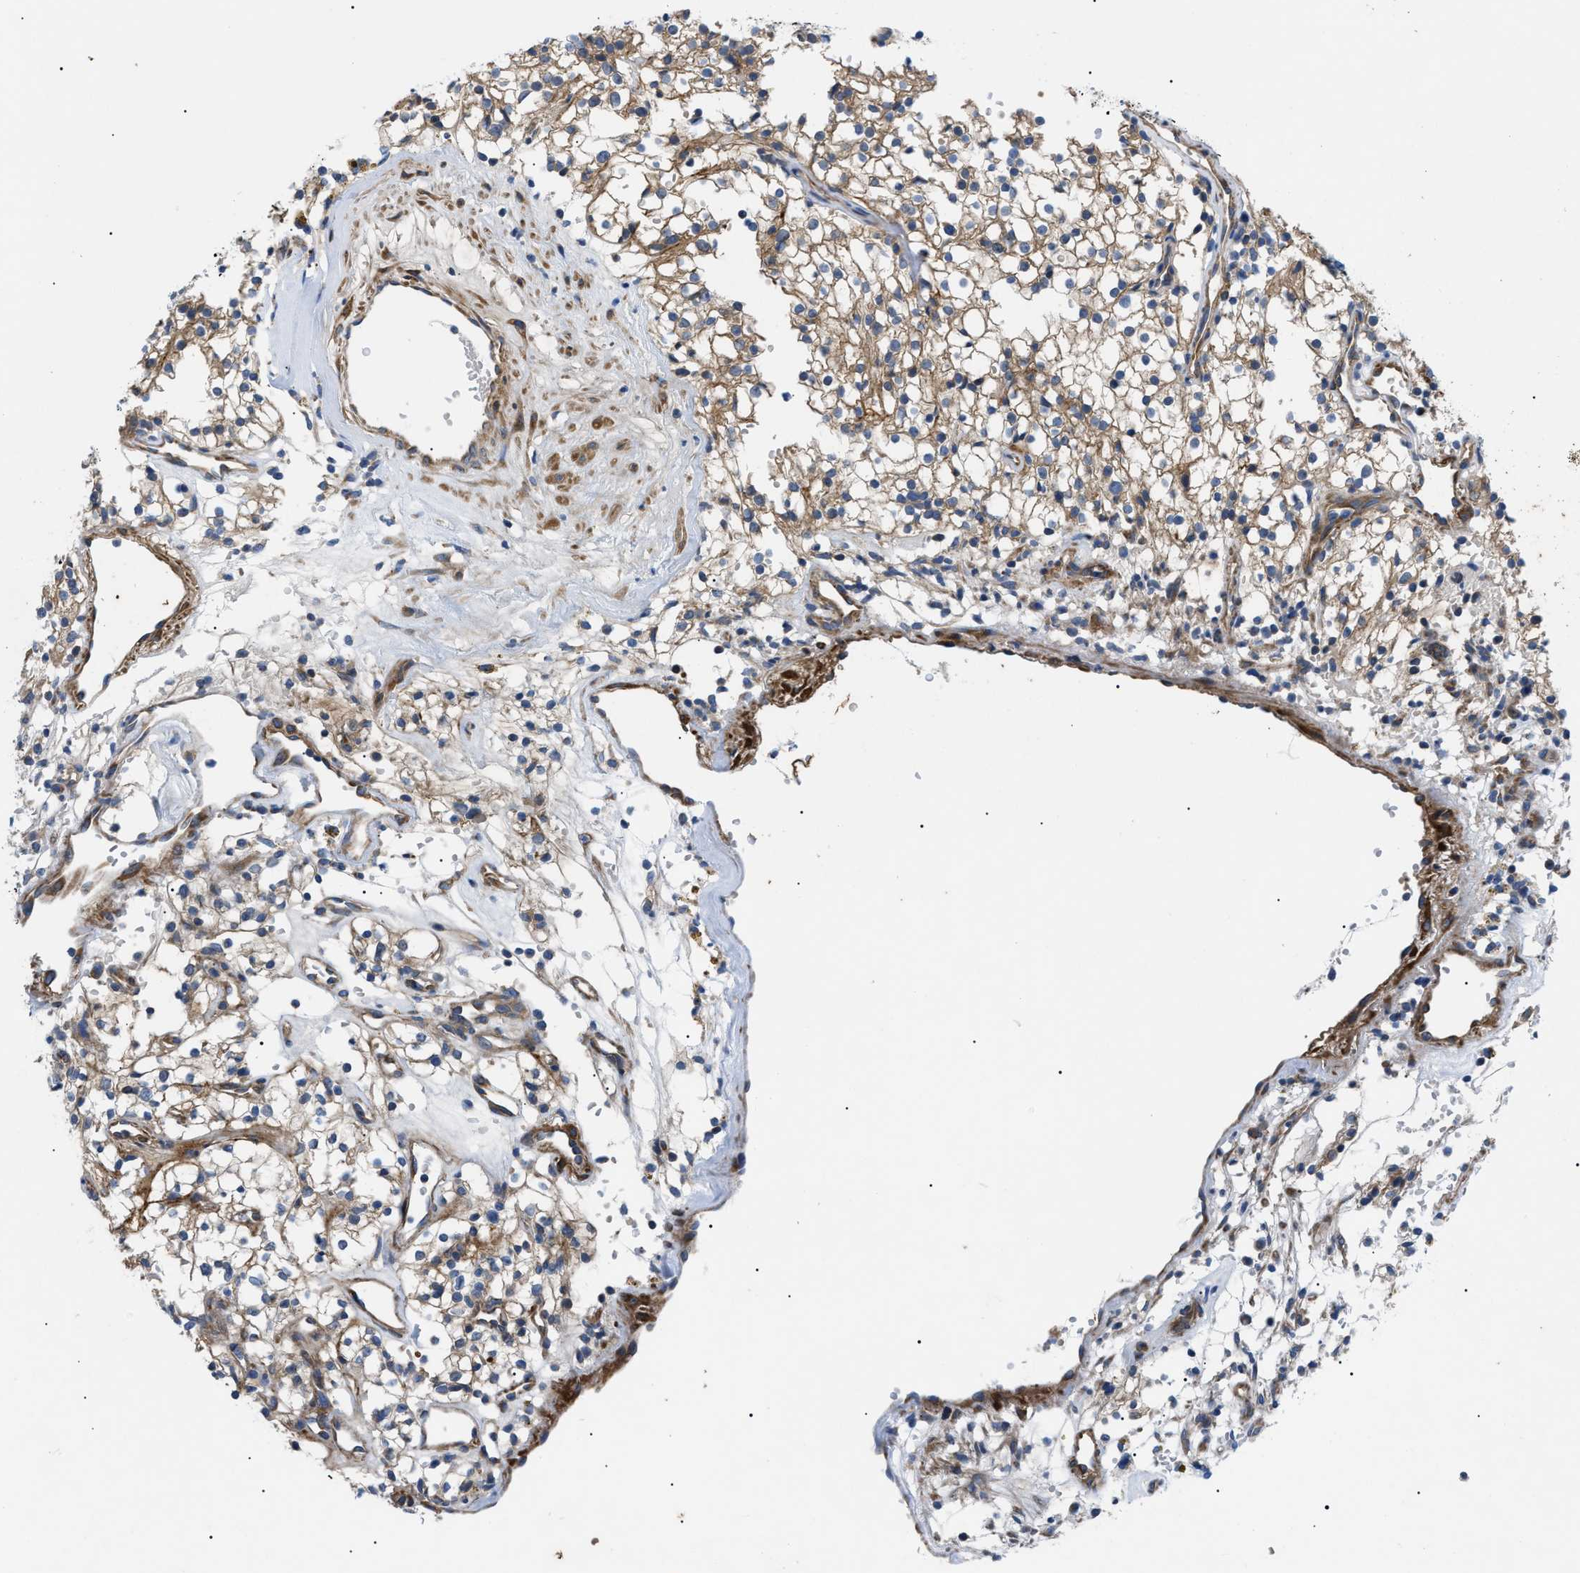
{"staining": {"intensity": "moderate", "quantity": "25%-75%", "location": "cytoplasmic/membranous"}, "tissue": "renal cancer", "cell_type": "Tumor cells", "image_type": "cancer", "snomed": [{"axis": "morphology", "description": "Adenocarcinoma, NOS"}, {"axis": "topography", "description": "Kidney"}], "caption": "Protein expression analysis of human renal cancer (adenocarcinoma) reveals moderate cytoplasmic/membranous positivity in approximately 25%-75% of tumor cells.", "gene": "HSPB8", "patient": {"sex": "male", "age": 59}}